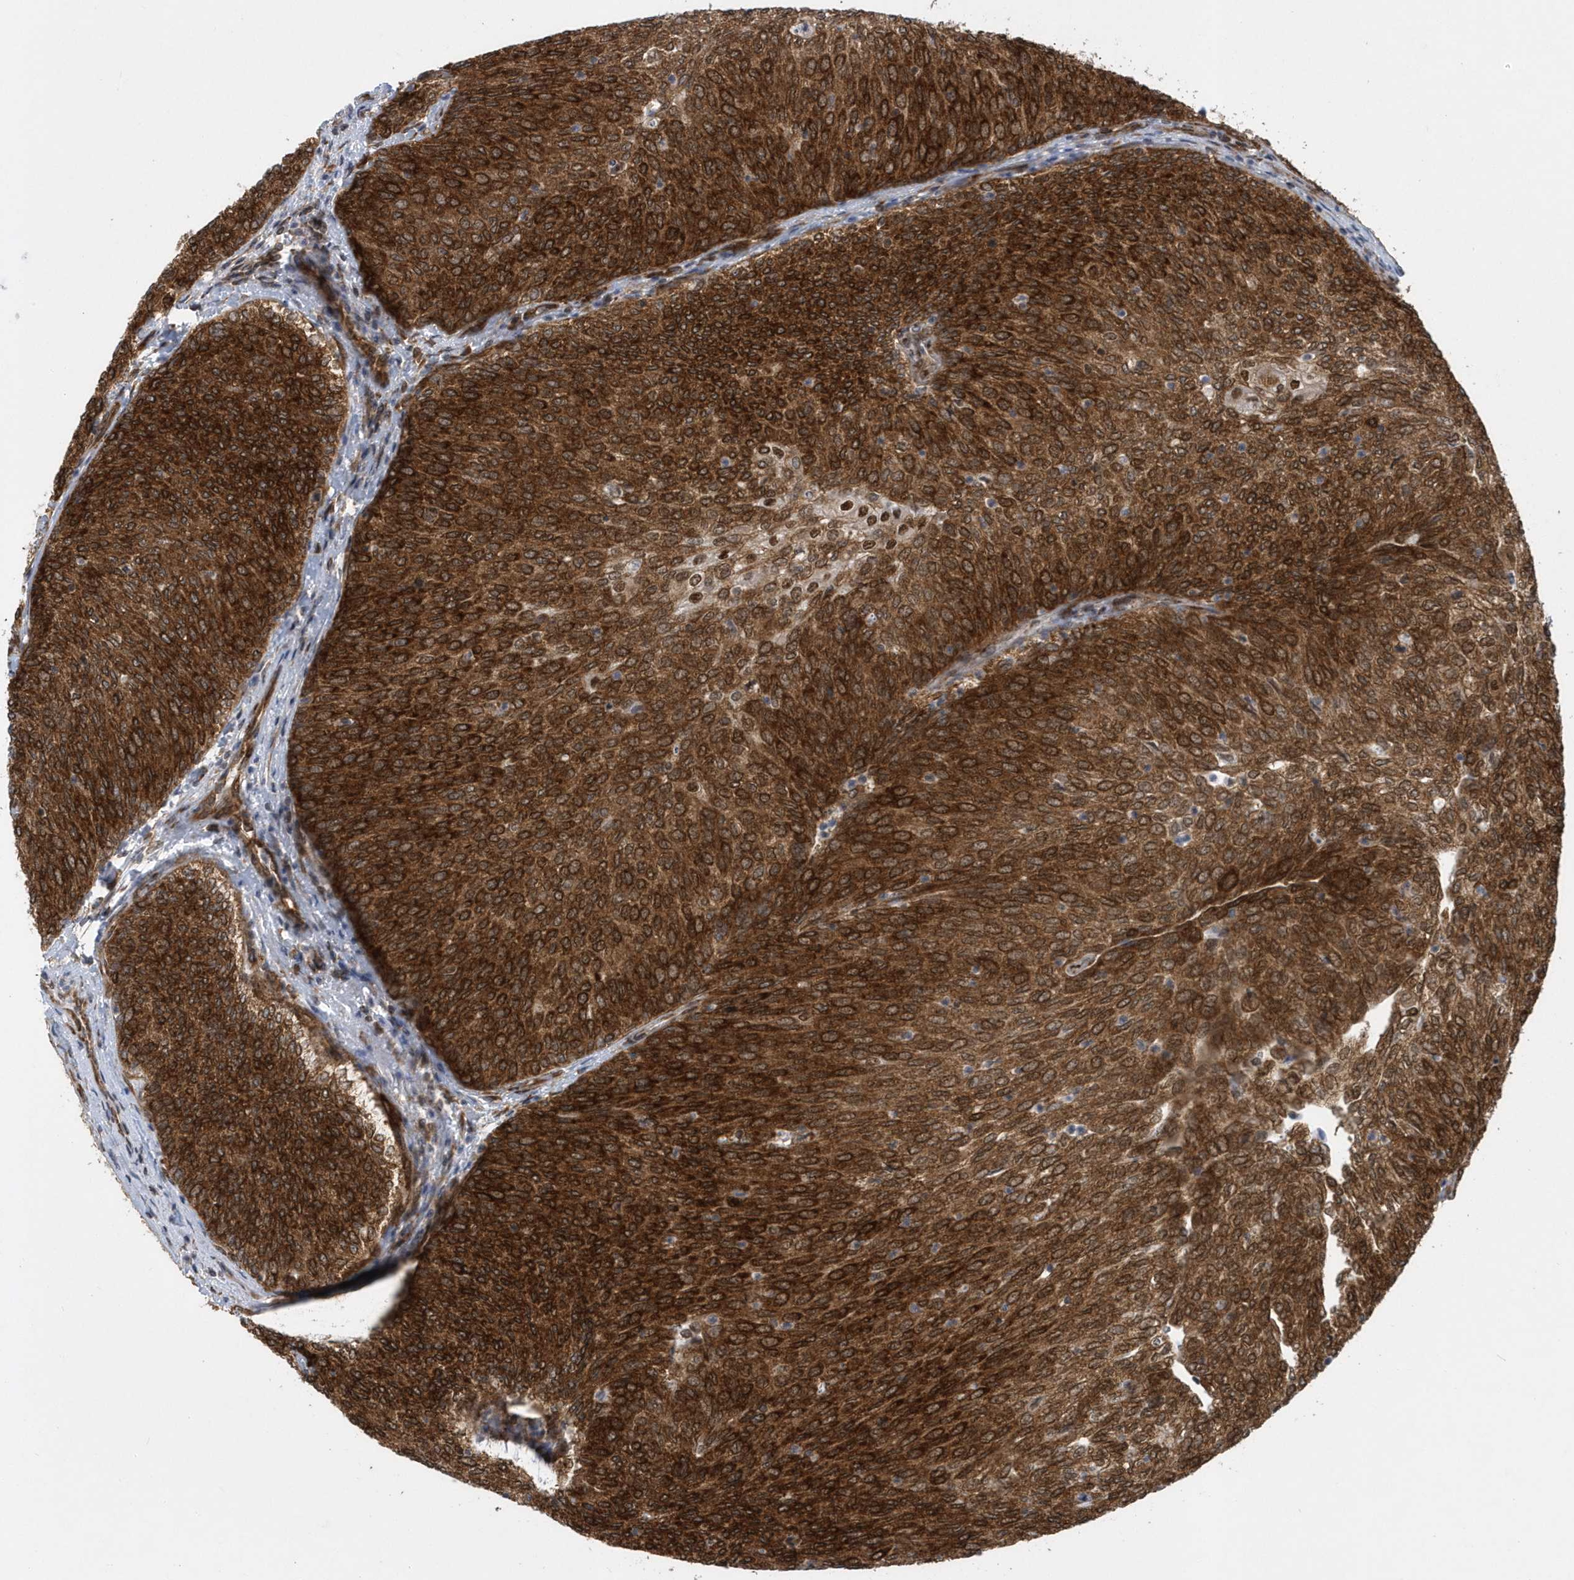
{"staining": {"intensity": "strong", "quantity": ">75%", "location": "cytoplasmic/membranous"}, "tissue": "urothelial cancer", "cell_type": "Tumor cells", "image_type": "cancer", "snomed": [{"axis": "morphology", "description": "Urothelial carcinoma, Low grade"}, {"axis": "topography", "description": "Urinary bladder"}], "caption": "A photomicrograph of urothelial cancer stained for a protein displays strong cytoplasmic/membranous brown staining in tumor cells.", "gene": "PHF1", "patient": {"sex": "female", "age": 79}}